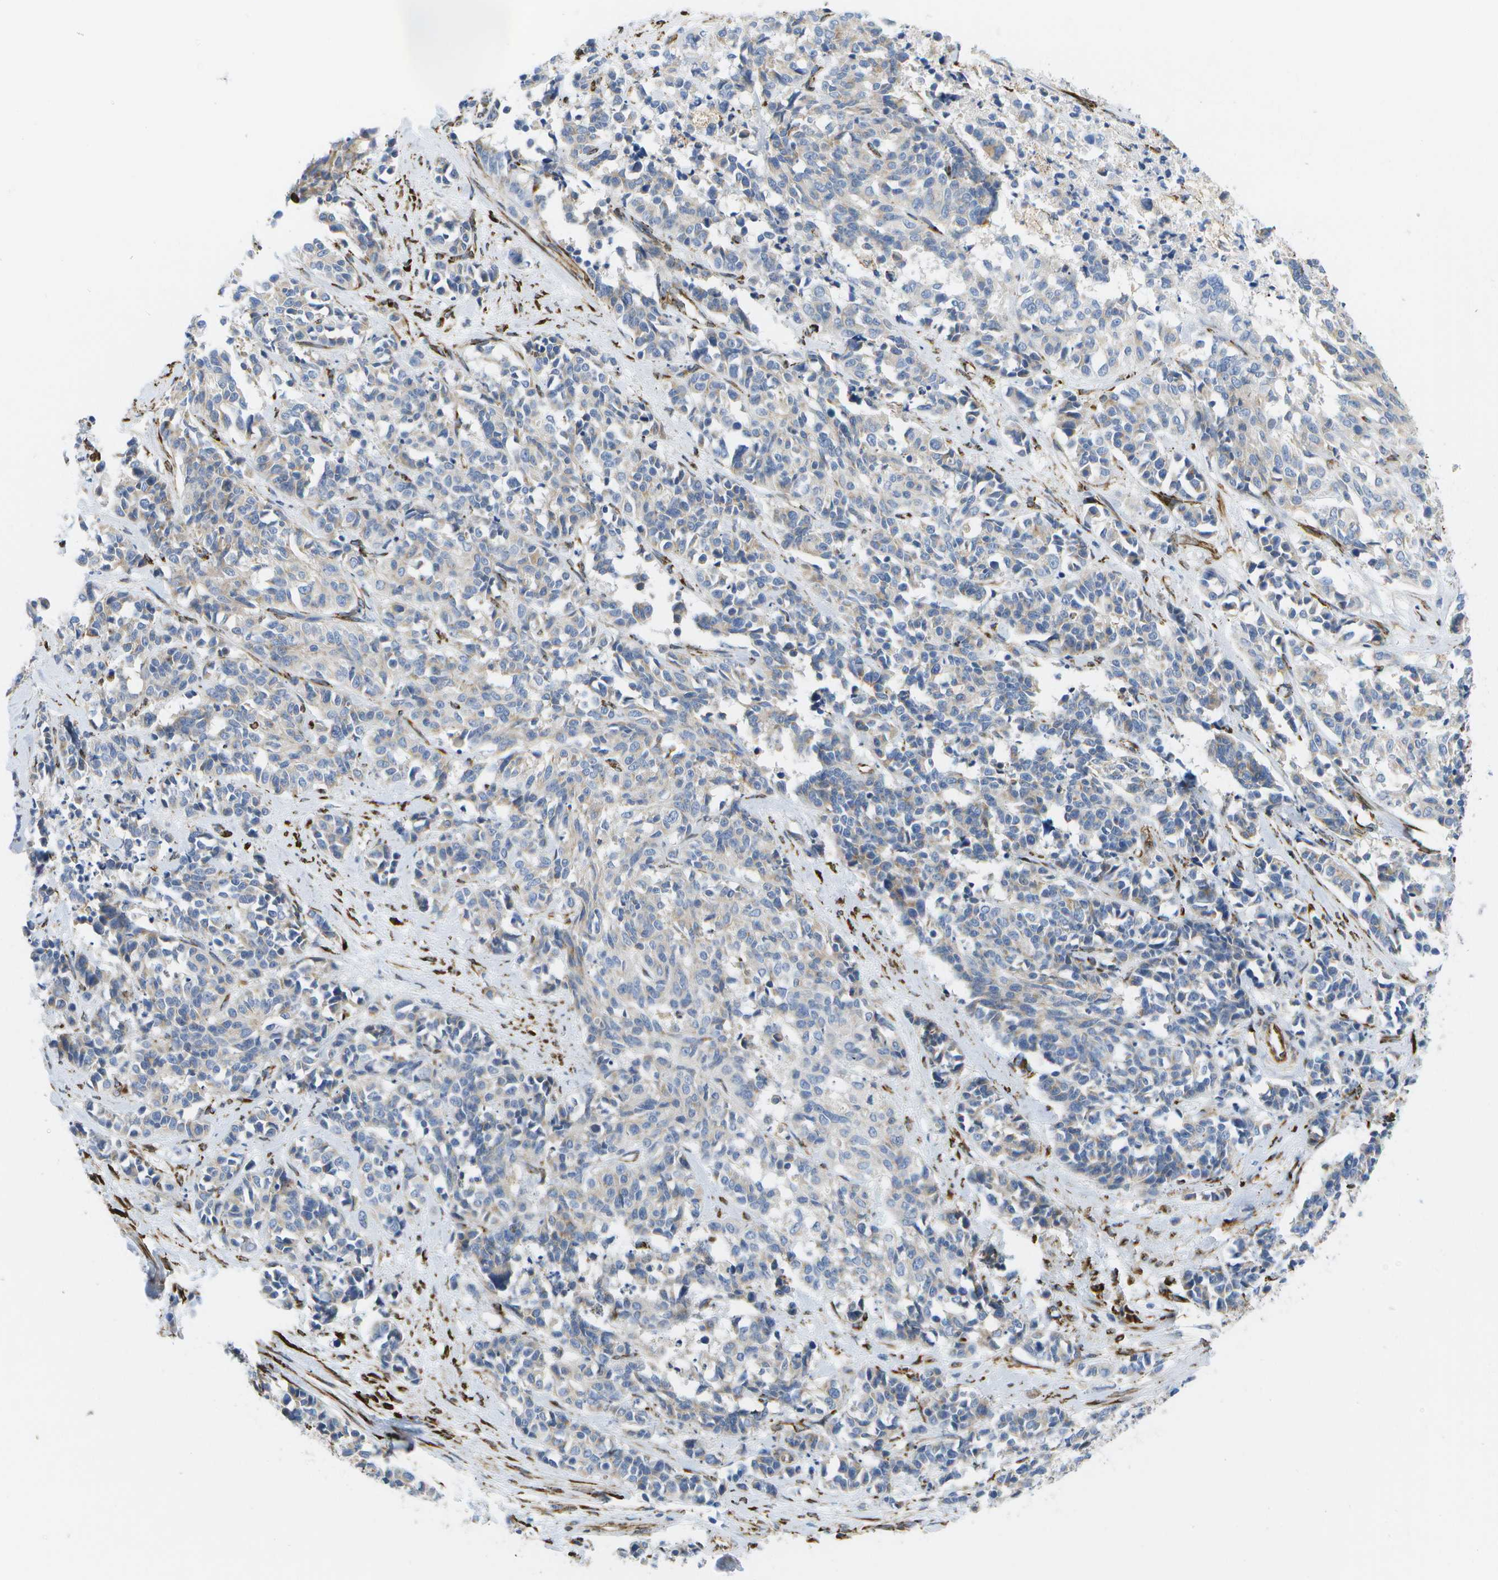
{"staining": {"intensity": "weak", "quantity": "<25%", "location": "cytoplasmic/membranous"}, "tissue": "cervical cancer", "cell_type": "Tumor cells", "image_type": "cancer", "snomed": [{"axis": "morphology", "description": "Squamous cell carcinoma, NOS"}, {"axis": "topography", "description": "Cervix"}], "caption": "This image is of cervical cancer stained with immunohistochemistry (IHC) to label a protein in brown with the nuclei are counter-stained blue. There is no positivity in tumor cells.", "gene": "ZDHHC17", "patient": {"sex": "female", "age": 35}}